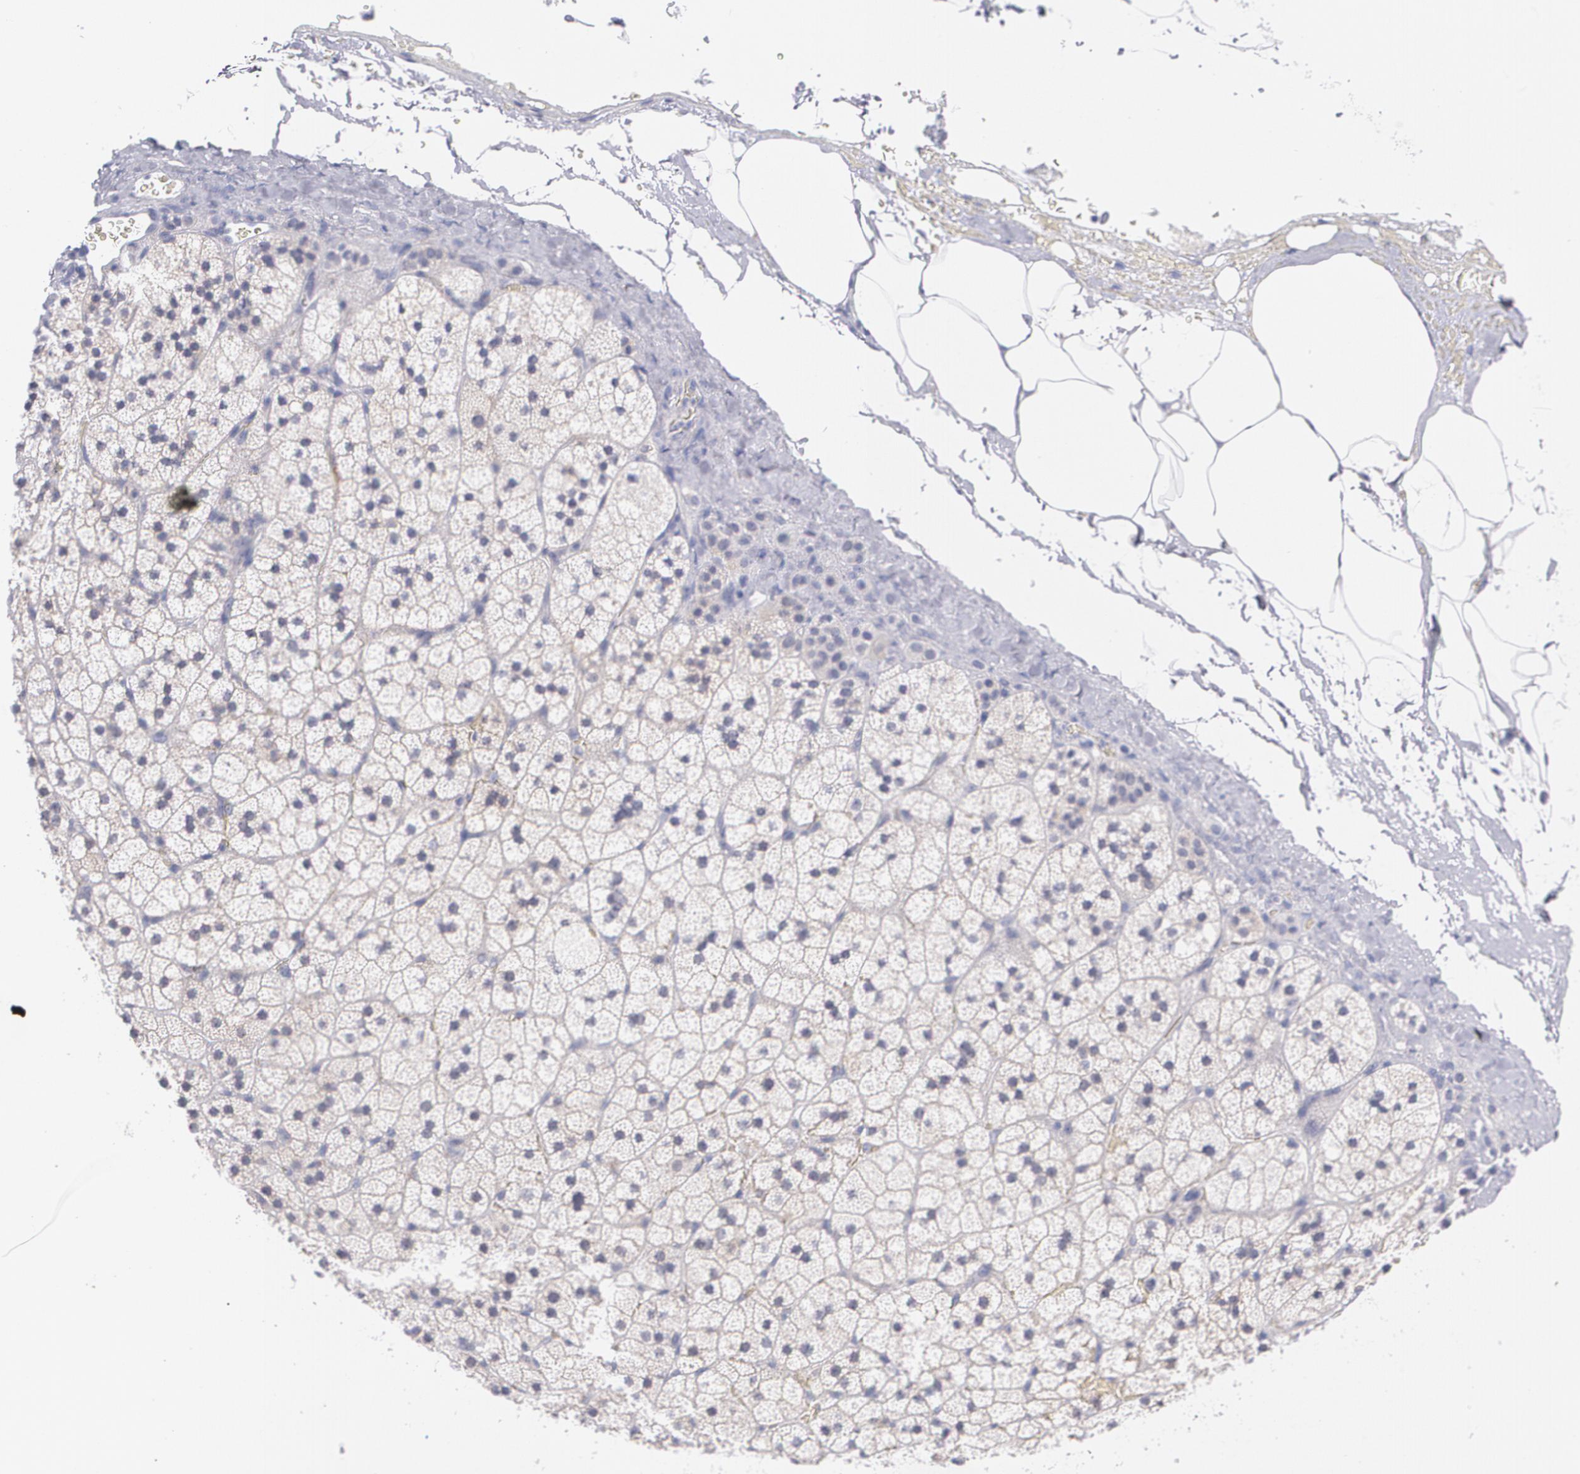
{"staining": {"intensity": "negative", "quantity": "none", "location": "none"}, "tissue": "adrenal gland", "cell_type": "Glandular cells", "image_type": "normal", "snomed": [{"axis": "morphology", "description": "Normal tissue, NOS"}, {"axis": "topography", "description": "Adrenal gland"}], "caption": "DAB immunohistochemical staining of unremarkable adrenal gland shows no significant staining in glandular cells. (Brightfield microscopy of DAB (3,3'-diaminobenzidine) immunohistochemistry at high magnification).", "gene": "HMMR", "patient": {"sex": "male", "age": 35}}